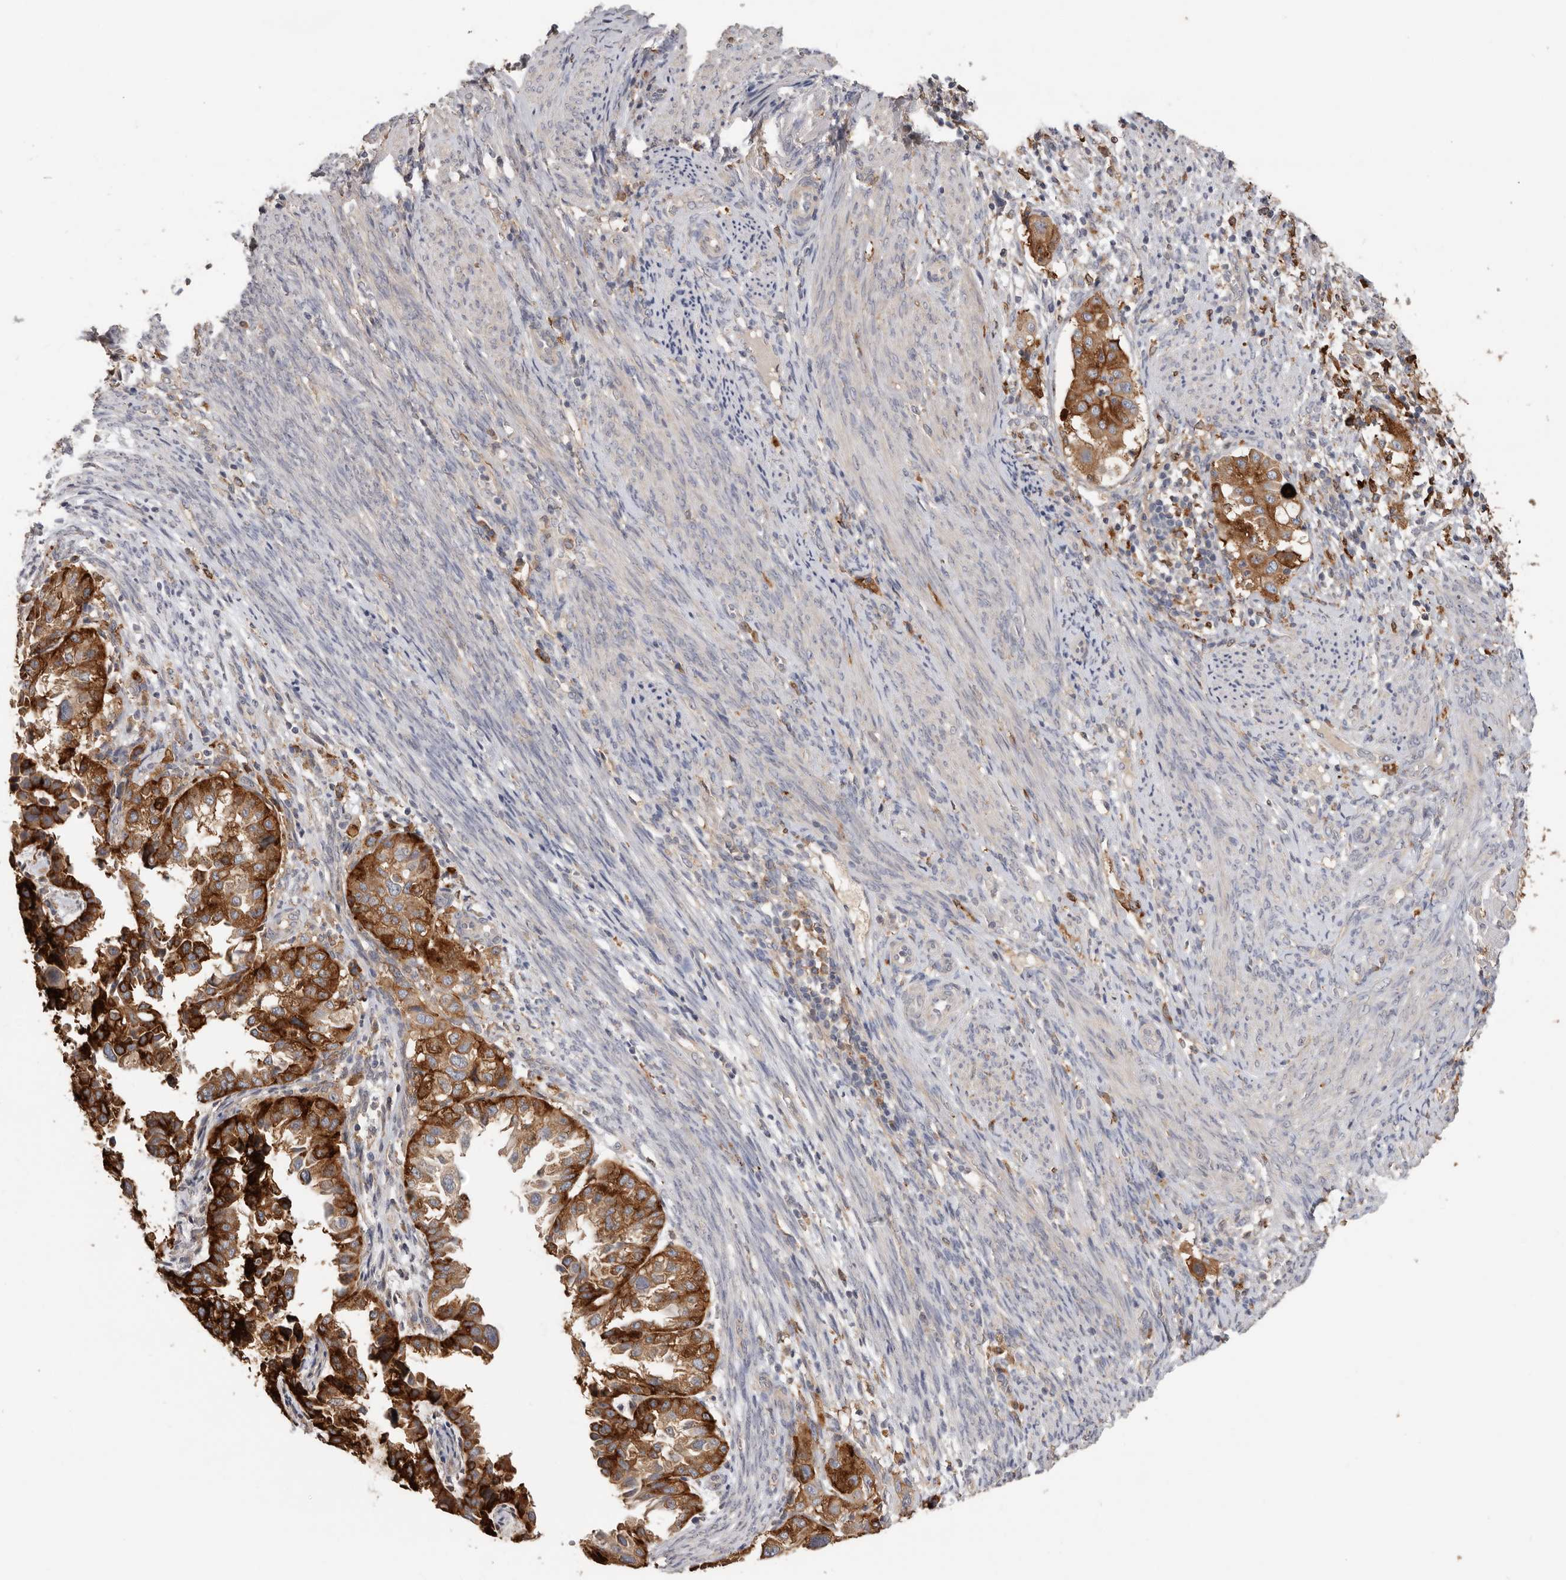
{"staining": {"intensity": "strong", "quantity": ">75%", "location": "cytoplasmic/membranous"}, "tissue": "endometrial cancer", "cell_type": "Tumor cells", "image_type": "cancer", "snomed": [{"axis": "morphology", "description": "Adenocarcinoma, NOS"}, {"axis": "topography", "description": "Endometrium"}], "caption": "Protein analysis of endometrial cancer tissue displays strong cytoplasmic/membranous positivity in approximately >75% of tumor cells. The staining was performed using DAB (3,3'-diaminobenzidine) to visualize the protein expression in brown, while the nuclei were stained in blue with hematoxylin (Magnification: 20x).", "gene": "TFRC", "patient": {"sex": "female", "age": 85}}